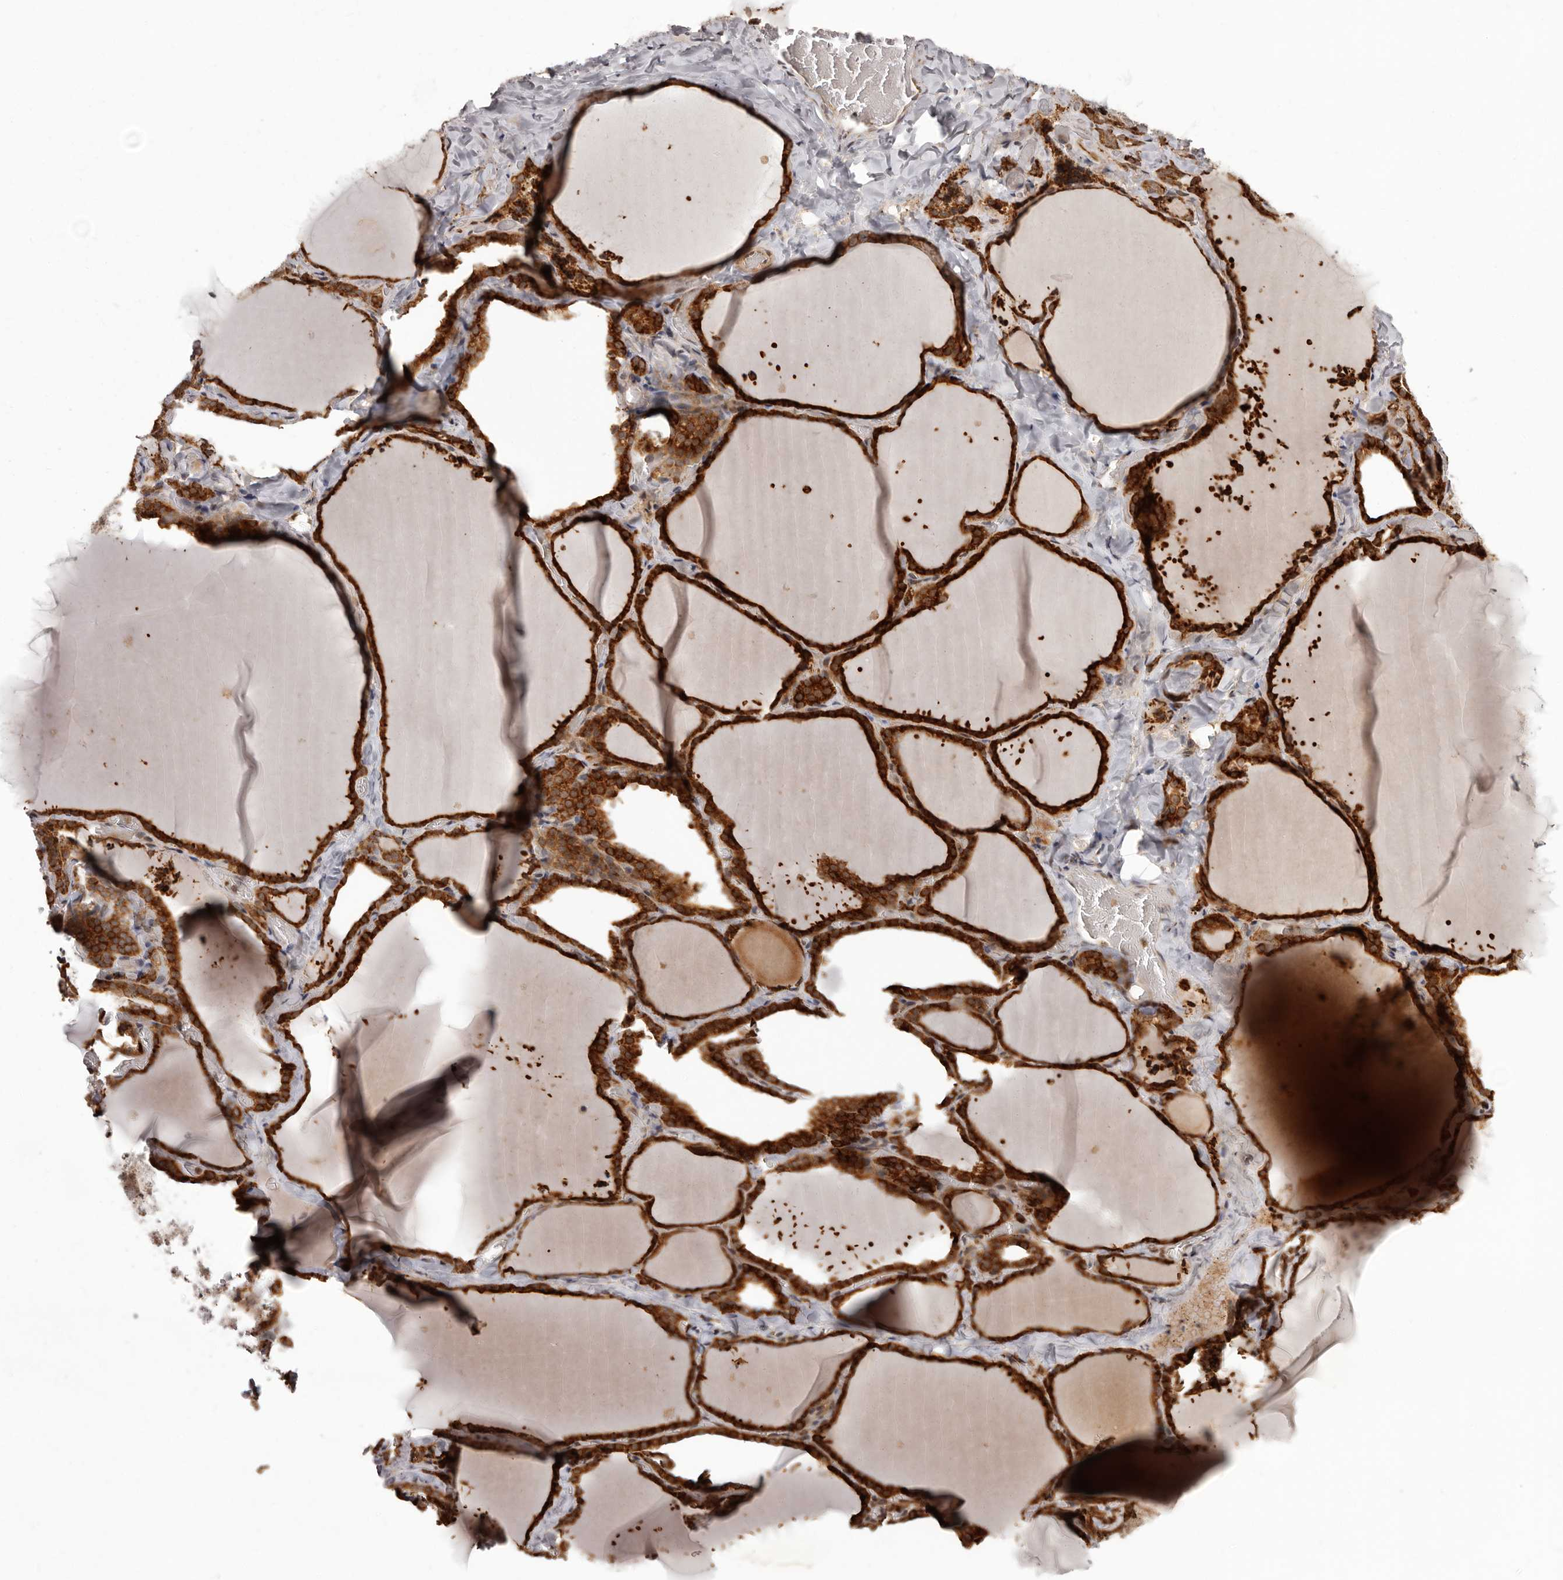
{"staining": {"intensity": "strong", "quantity": ">75%", "location": "cytoplasmic/membranous"}, "tissue": "thyroid gland", "cell_type": "Glandular cells", "image_type": "normal", "snomed": [{"axis": "morphology", "description": "Normal tissue, NOS"}, {"axis": "topography", "description": "Thyroid gland"}], "caption": "Thyroid gland stained for a protein shows strong cytoplasmic/membranous positivity in glandular cells. (IHC, brightfield microscopy, high magnification).", "gene": "IL32", "patient": {"sex": "female", "age": 22}}